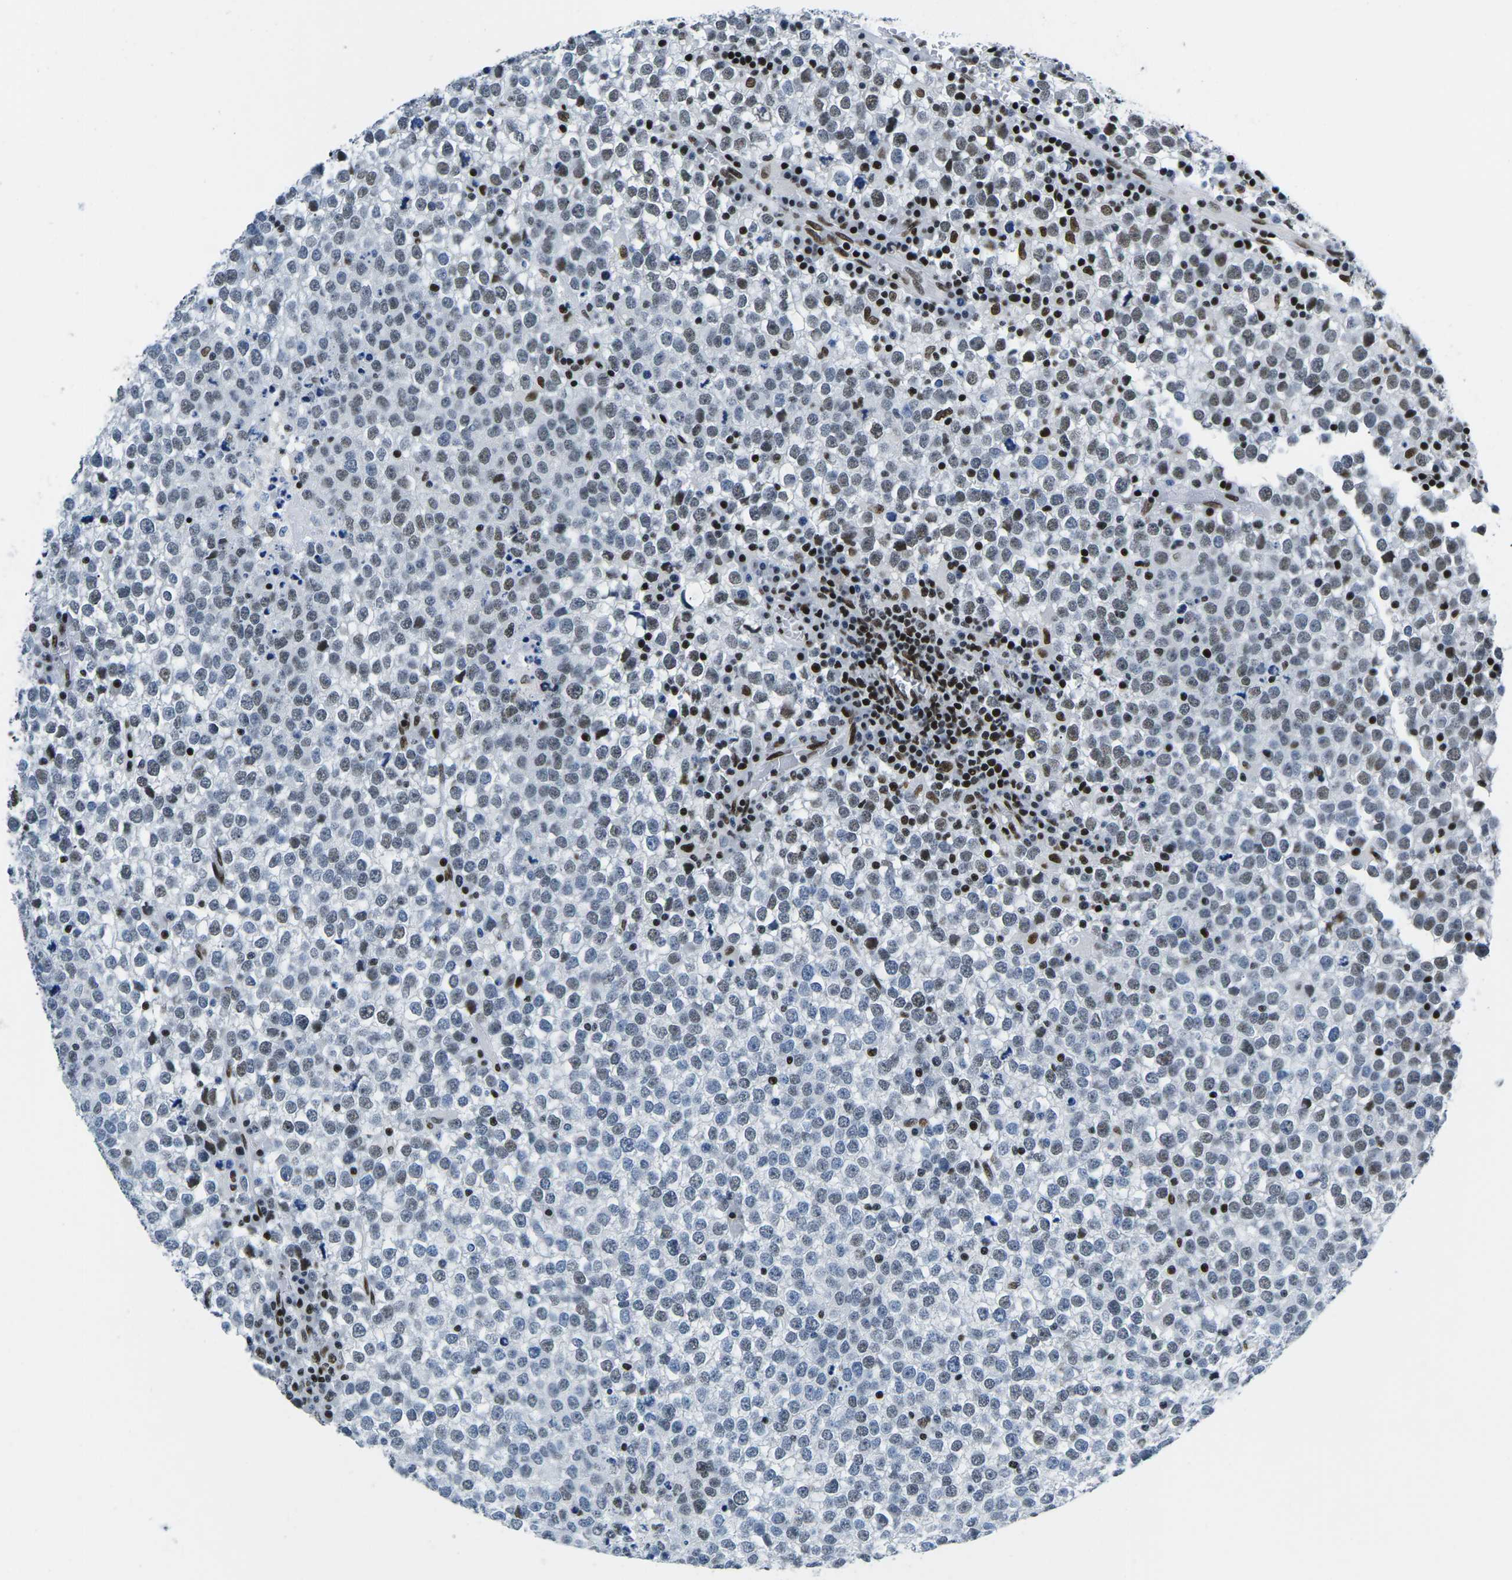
{"staining": {"intensity": "weak", "quantity": "<25%", "location": "nuclear"}, "tissue": "testis cancer", "cell_type": "Tumor cells", "image_type": "cancer", "snomed": [{"axis": "morphology", "description": "Seminoma, NOS"}, {"axis": "topography", "description": "Testis"}], "caption": "An immunohistochemistry (IHC) image of seminoma (testis) is shown. There is no staining in tumor cells of seminoma (testis).", "gene": "ATF1", "patient": {"sex": "male", "age": 65}}